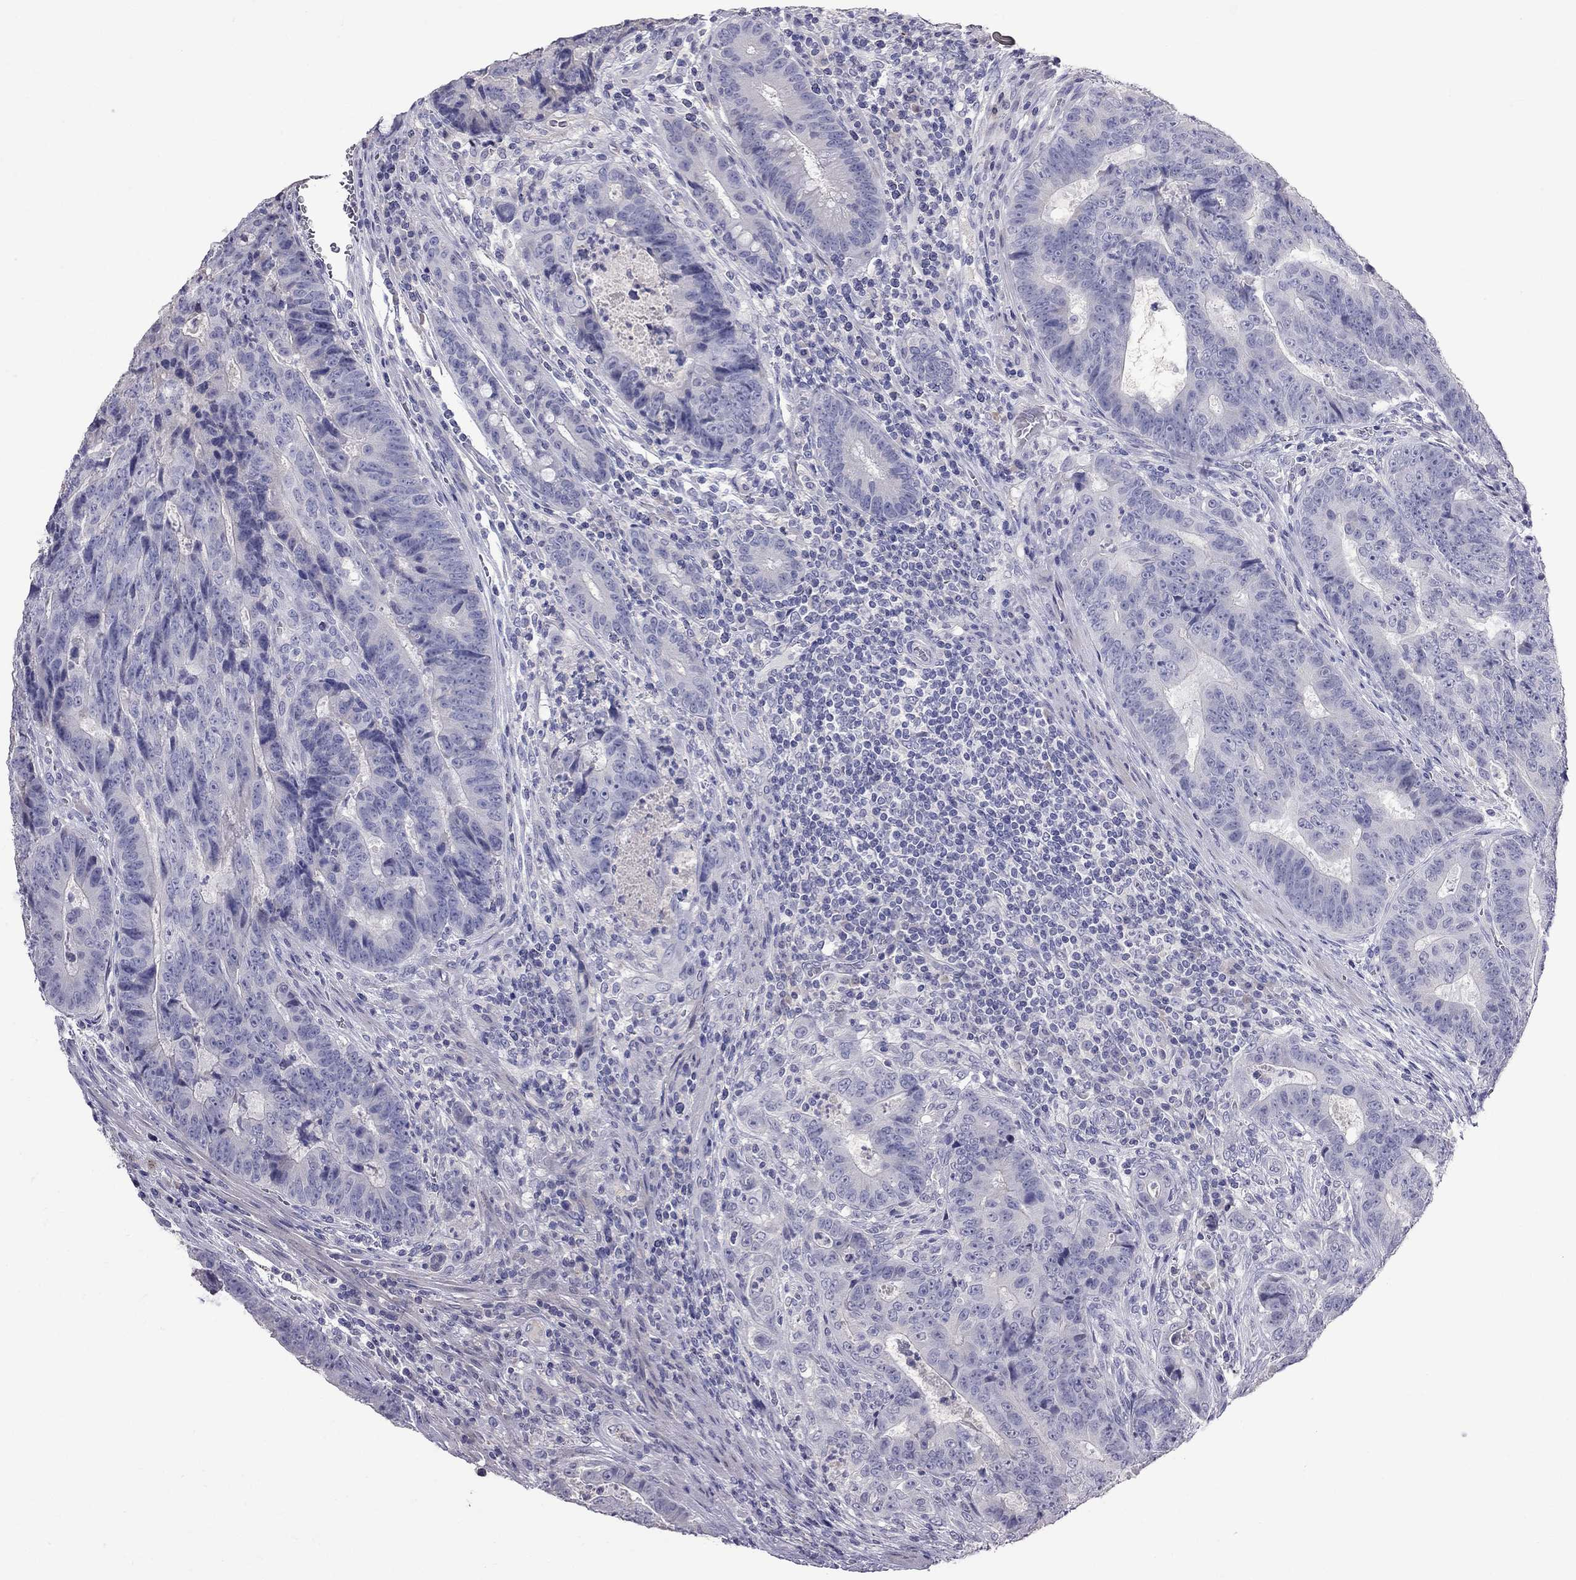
{"staining": {"intensity": "negative", "quantity": "none", "location": "none"}, "tissue": "colorectal cancer", "cell_type": "Tumor cells", "image_type": "cancer", "snomed": [{"axis": "morphology", "description": "Adenocarcinoma, NOS"}, {"axis": "topography", "description": "Colon"}], "caption": "The micrograph shows no staining of tumor cells in colorectal adenocarcinoma.", "gene": "CFAP91", "patient": {"sex": "female", "age": 48}}